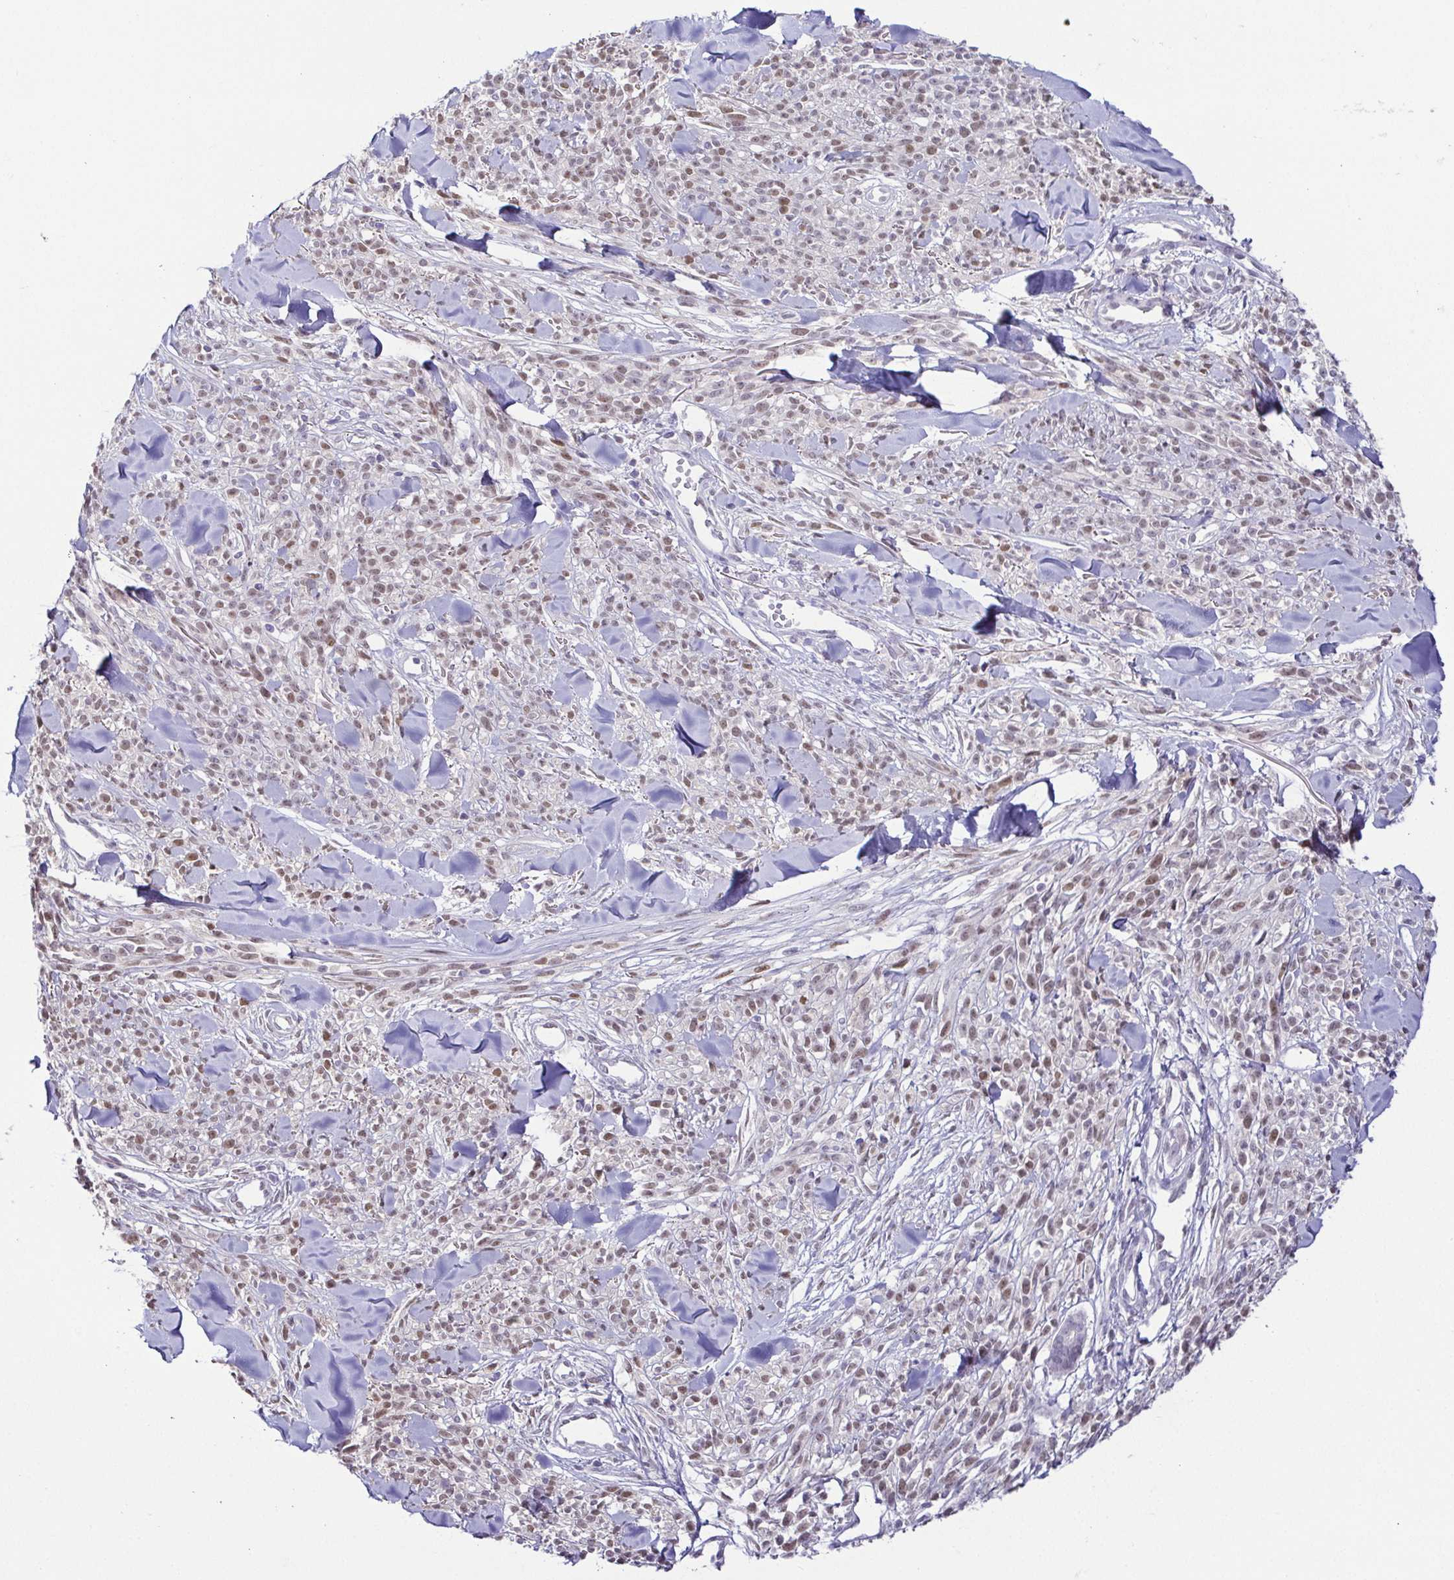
{"staining": {"intensity": "moderate", "quantity": ">75%", "location": "nuclear"}, "tissue": "melanoma", "cell_type": "Tumor cells", "image_type": "cancer", "snomed": [{"axis": "morphology", "description": "Malignant melanoma, NOS"}, {"axis": "topography", "description": "Skin"}, {"axis": "topography", "description": "Skin of trunk"}], "caption": "The immunohistochemical stain shows moderate nuclear positivity in tumor cells of malignant melanoma tissue. Nuclei are stained in blue.", "gene": "TCF3", "patient": {"sex": "male", "age": 74}}